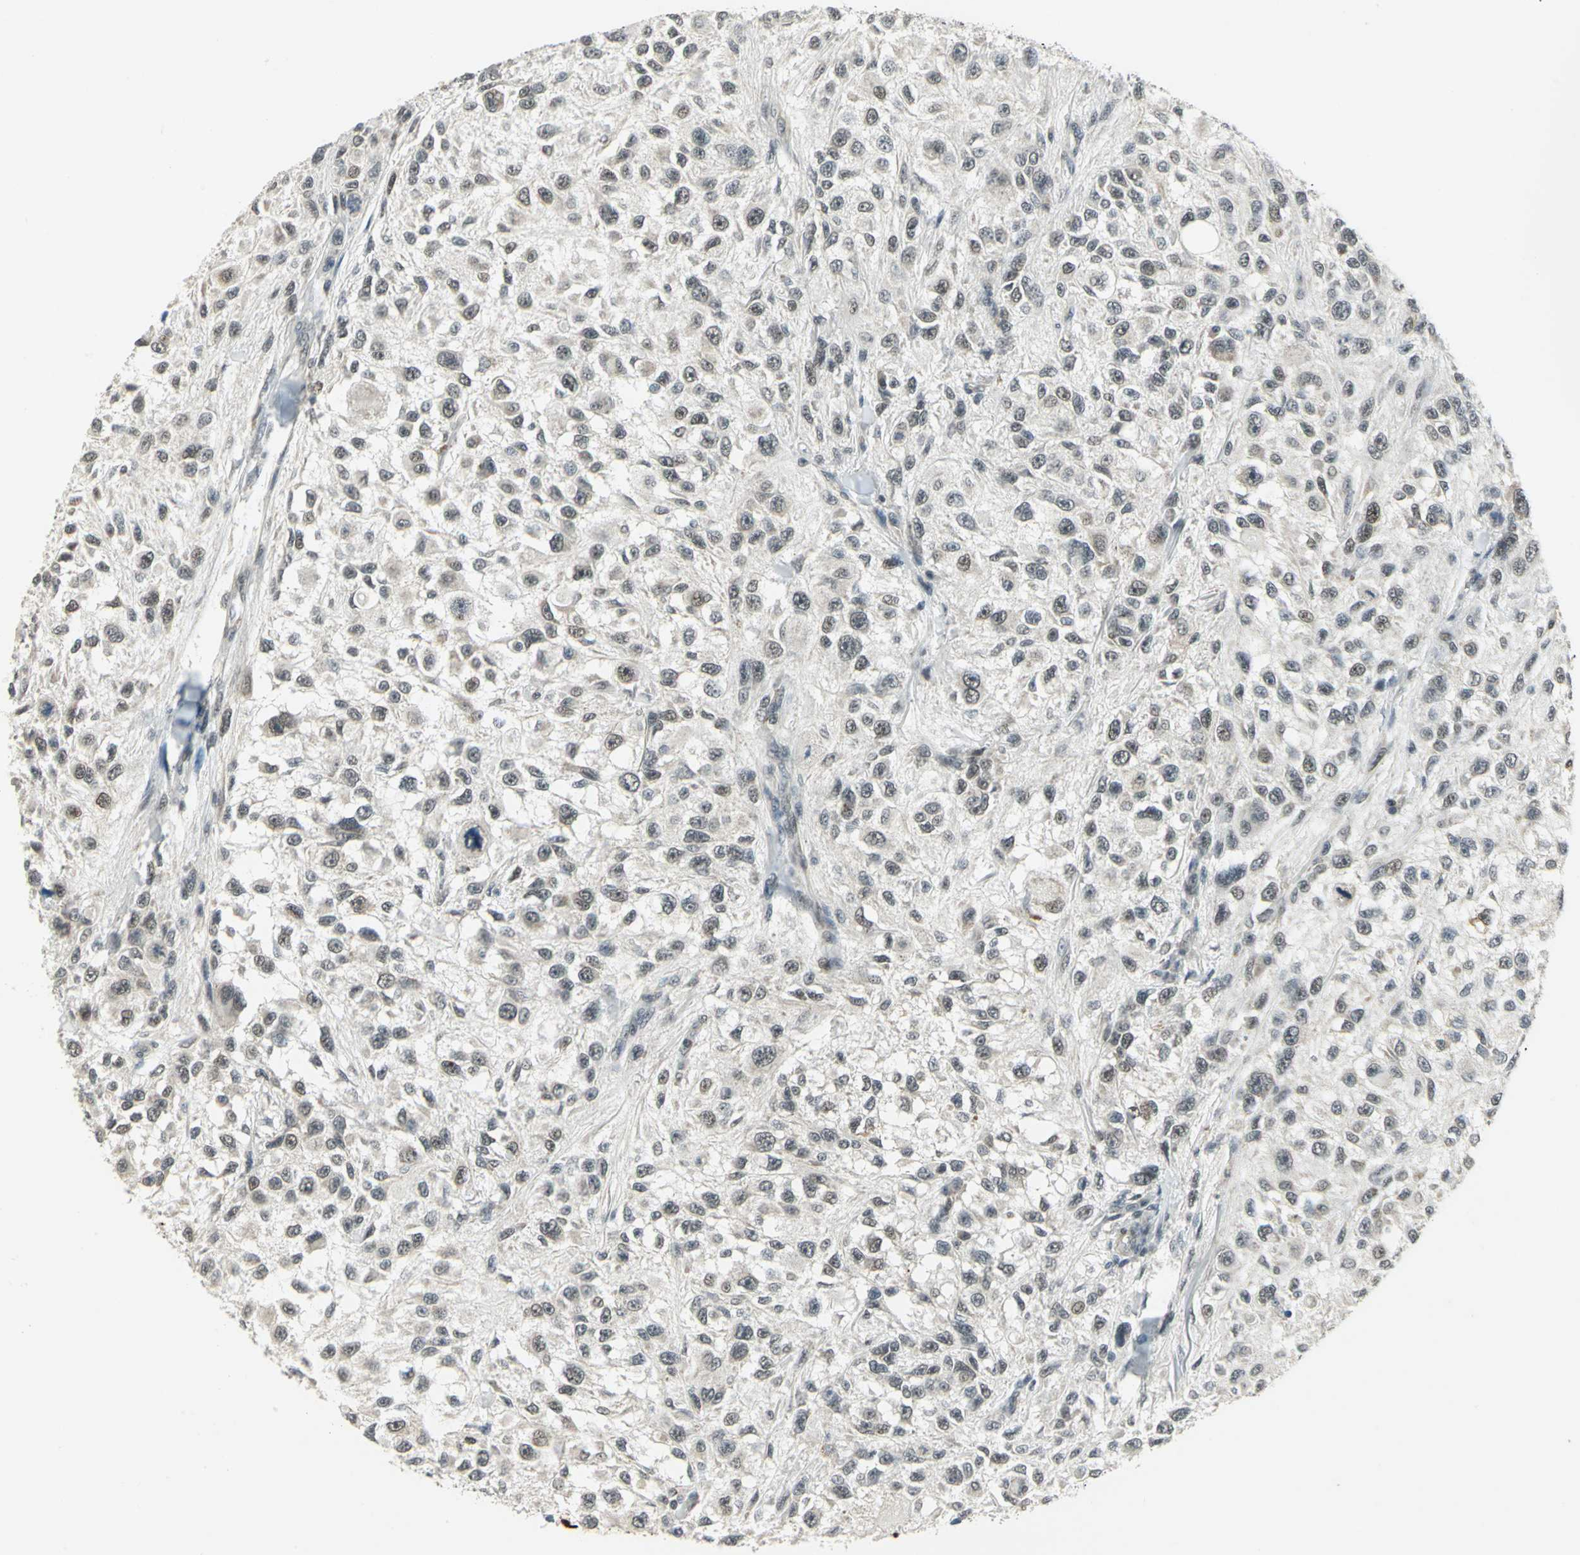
{"staining": {"intensity": "weak", "quantity": "<25%", "location": "cytoplasmic/membranous,nuclear"}, "tissue": "melanoma", "cell_type": "Tumor cells", "image_type": "cancer", "snomed": [{"axis": "morphology", "description": "Necrosis, NOS"}, {"axis": "morphology", "description": "Malignant melanoma, NOS"}, {"axis": "topography", "description": "Skin"}], "caption": "DAB (3,3'-diaminobenzidine) immunohistochemical staining of melanoma demonstrates no significant expression in tumor cells.", "gene": "MTA1", "patient": {"sex": "female", "age": 87}}